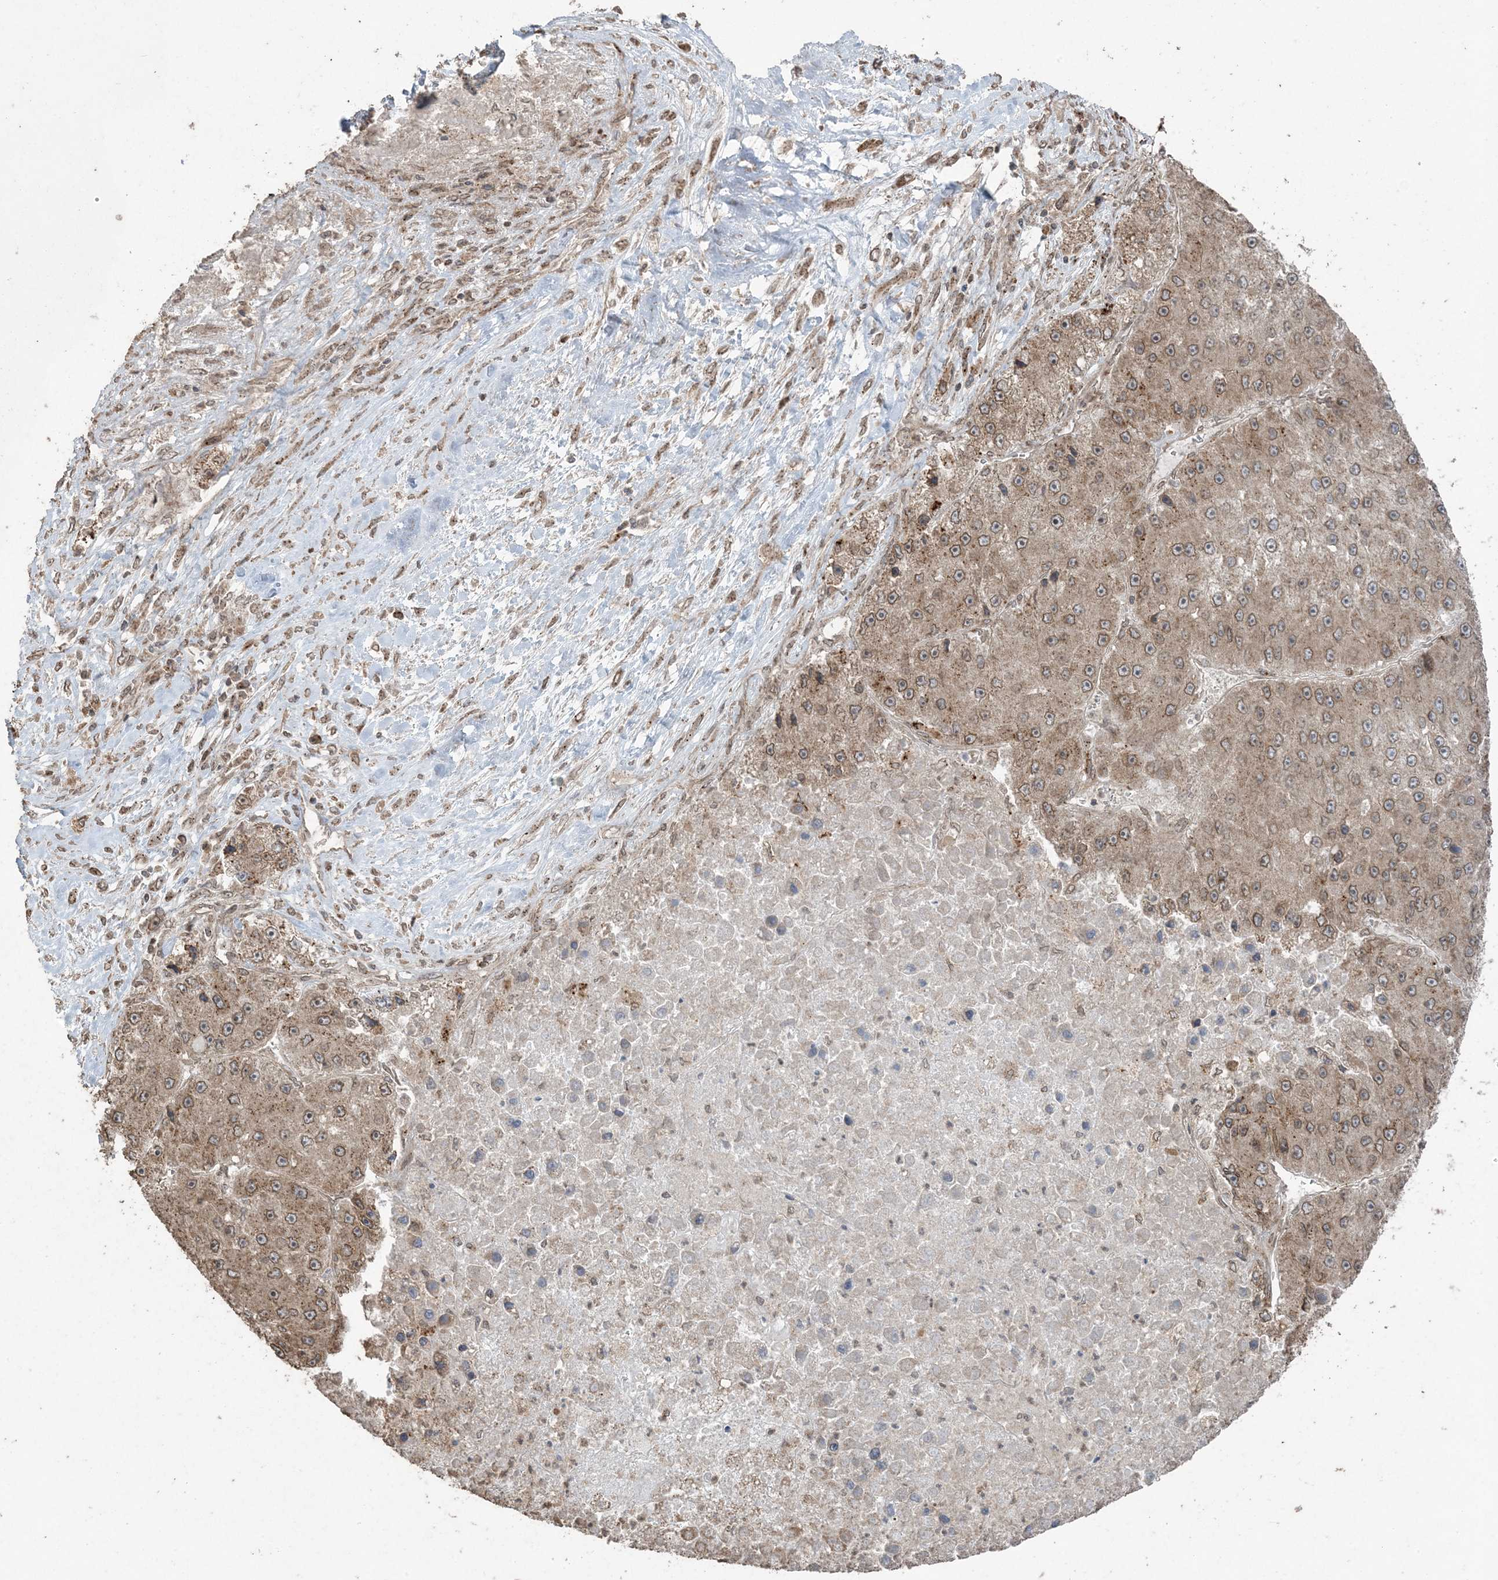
{"staining": {"intensity": "moderate", "quantity": ">75%", "location": "cytoplasmic/membranous,nuclear"}, "tissue": "liver cancer", "cell_type": "Tumor cells", "image_type": "cancer", "snomed": [{"axis": "morphology", "description": "Carcinoma, Hepatocellular, NOS"}, {"axis": "topography", "description": "Liver"}], "caption": "Liver cancer stained with immunohistochemistry (IHC) shows moderate cytoplasmic/membranous and nuclear staining in approximately >75% of tumor cells.", "gene": "DDX19B", "patient": {"sex": "female", "age": 73}}